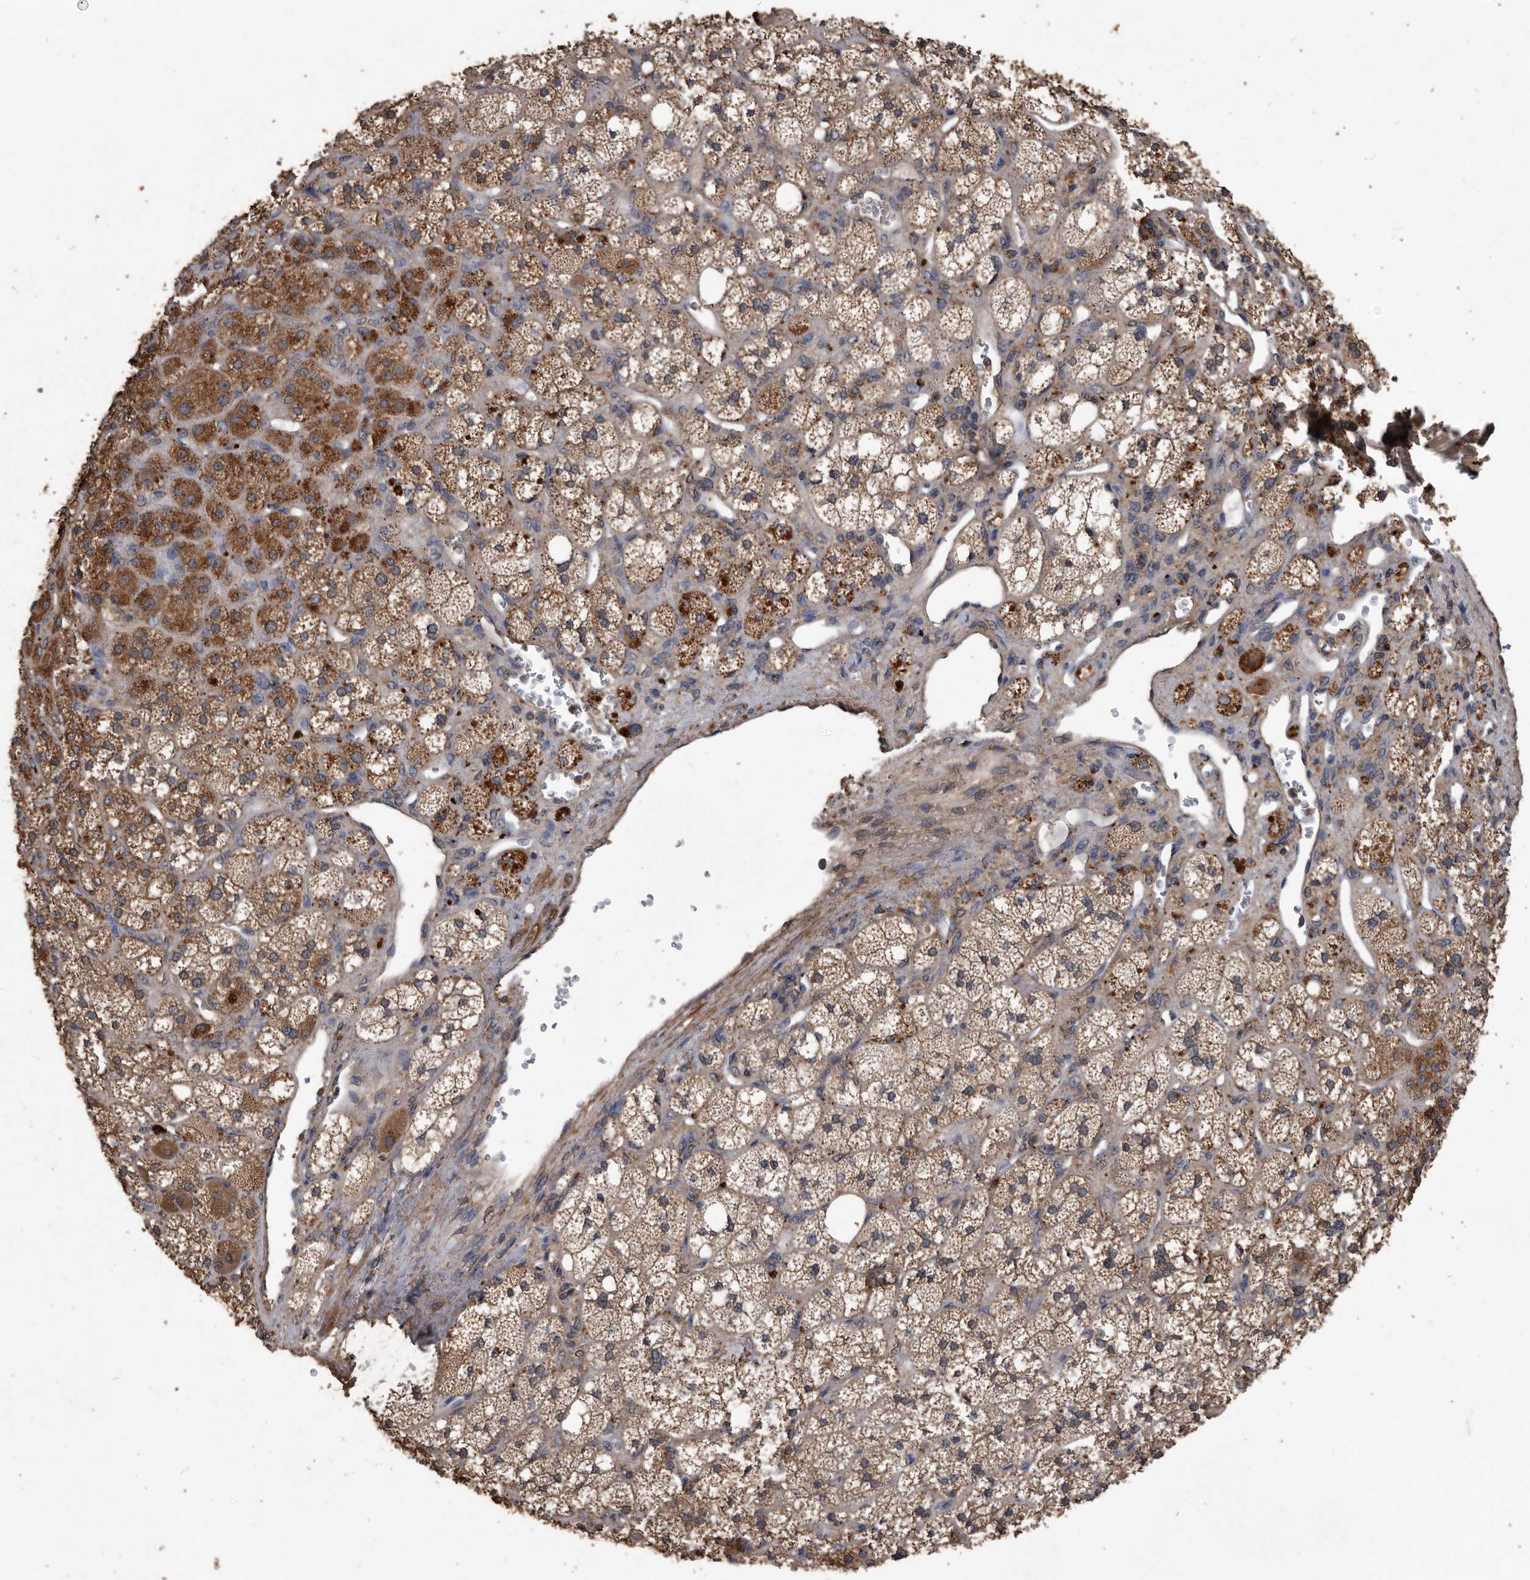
{"staining": {"intensity": "strong", "quantity": ">75%", "location": "cytoplasmic/membranous"}, "tissue": "adrenal gland", "cell_type": "Glandular cells", "image_type": "normal", "snomed": [{"axis": "morphology", "description": "Normal tissue, NOS"}, {"axis": "topography", "description": "Adrenal gland"}], "caption": "An IHC micrograph of unremarkable tissue is shown. Protein staining in brown highlights strong cytoplasmic/membranous positivity in adrenal gland within glandular cells.", "gene": "NRBP1", "patient": {"sex": "male", "age": 61}}